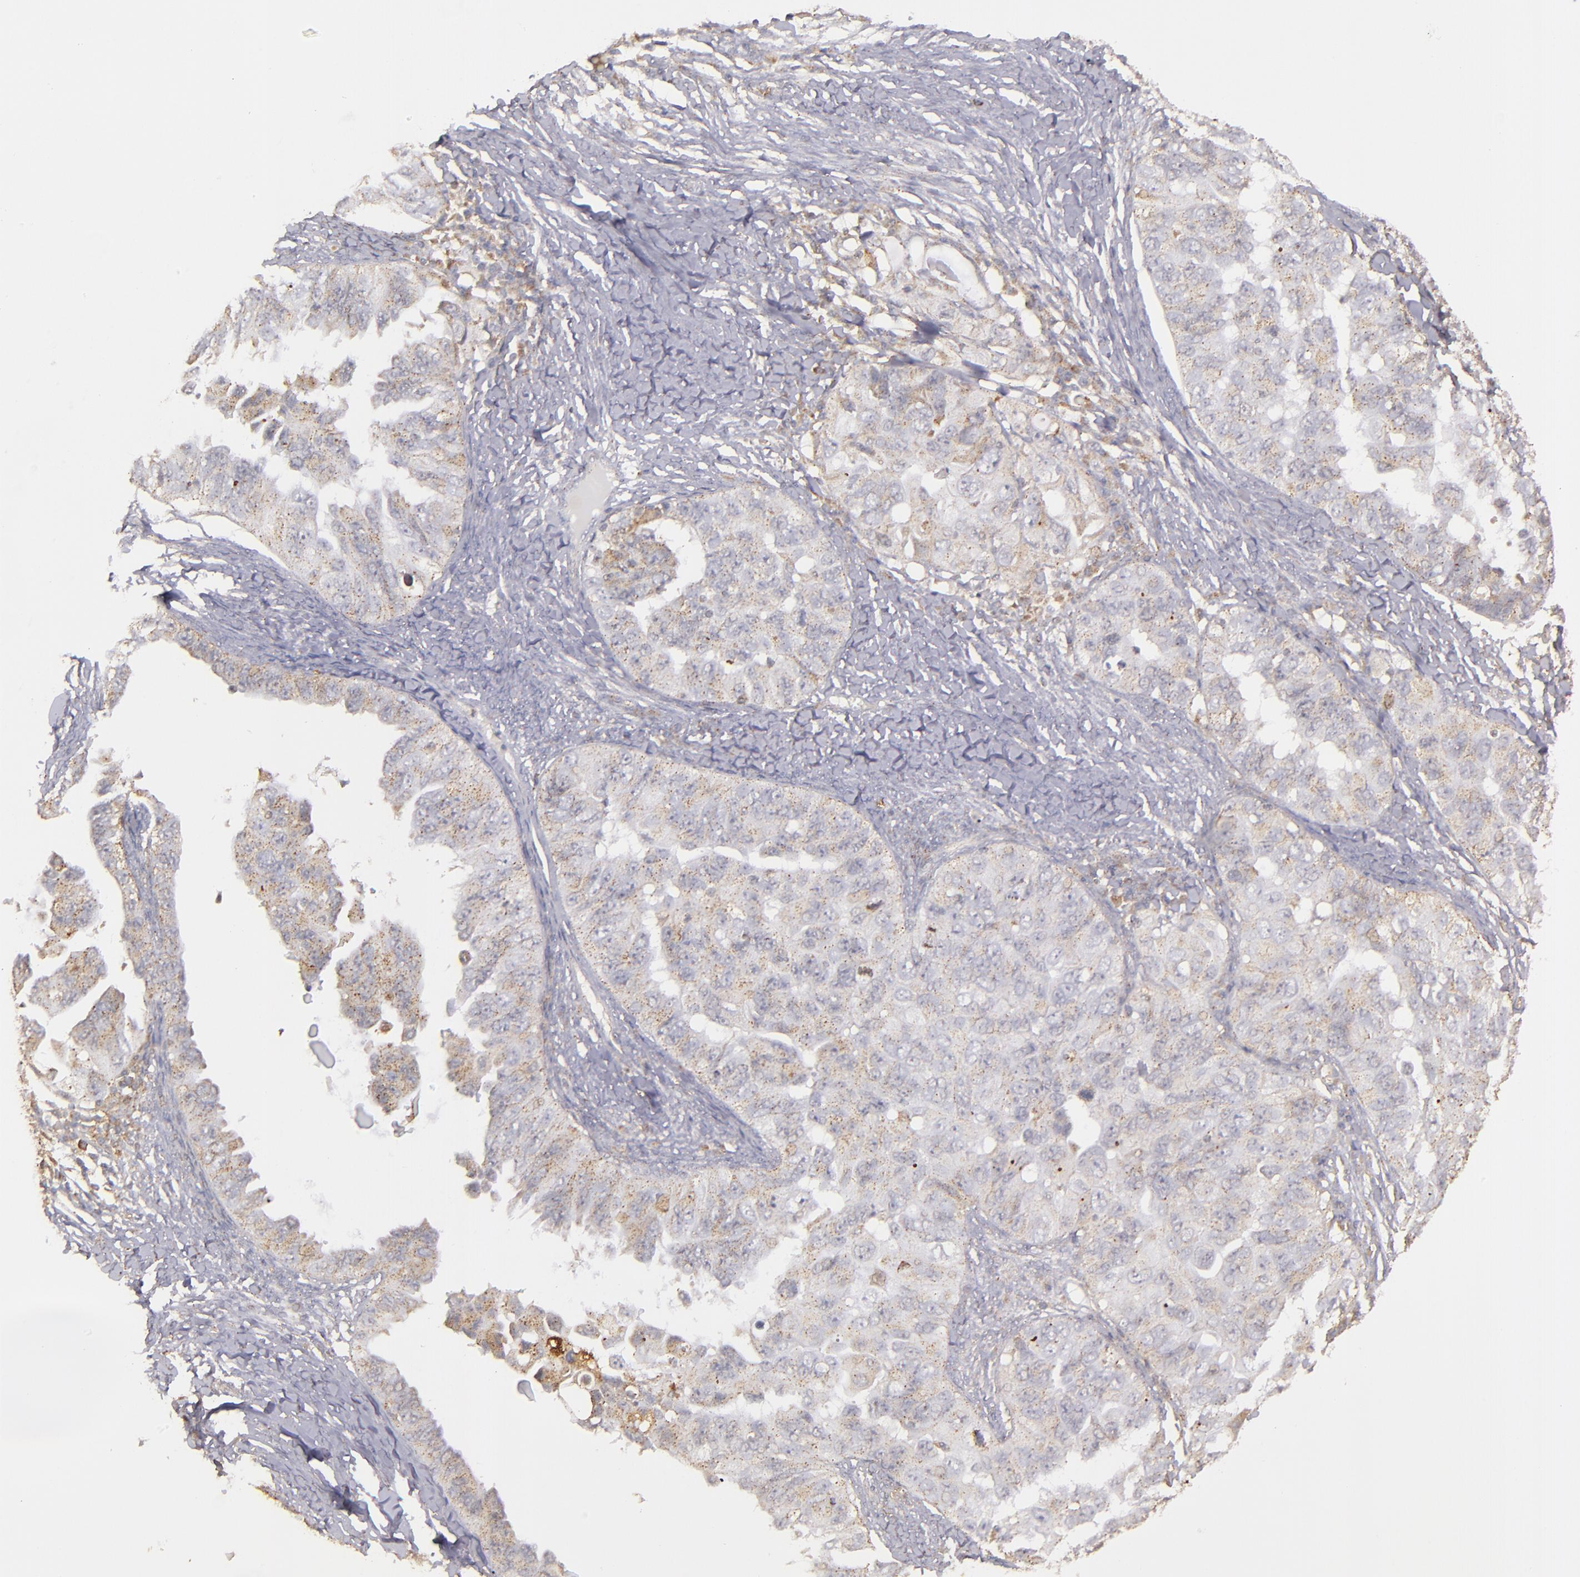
{"staining": {"intensity": "weak", "quantity": "25%-75%", "location": "cytoplasmic/membranous"}, "tissue": "ovarian cancer", "cell_type": "Tumor cells", "image_type": "cancer", "snomed": [{"axis": "morphology", "description": "Cystadenocarcinoma, serous, NOS"}, {"axis": "topography", "description": "Ovary"}], "caption": "About 25%-75% of tumor cells in ovarian serous cystadenocarcinoma exhibit weak cytoplasmic/membranous protein positivity as visualized by brown immunohistochemical staining.", "gene": "ZFYVE1", "patient": {"sex": "female", "age": 82}}